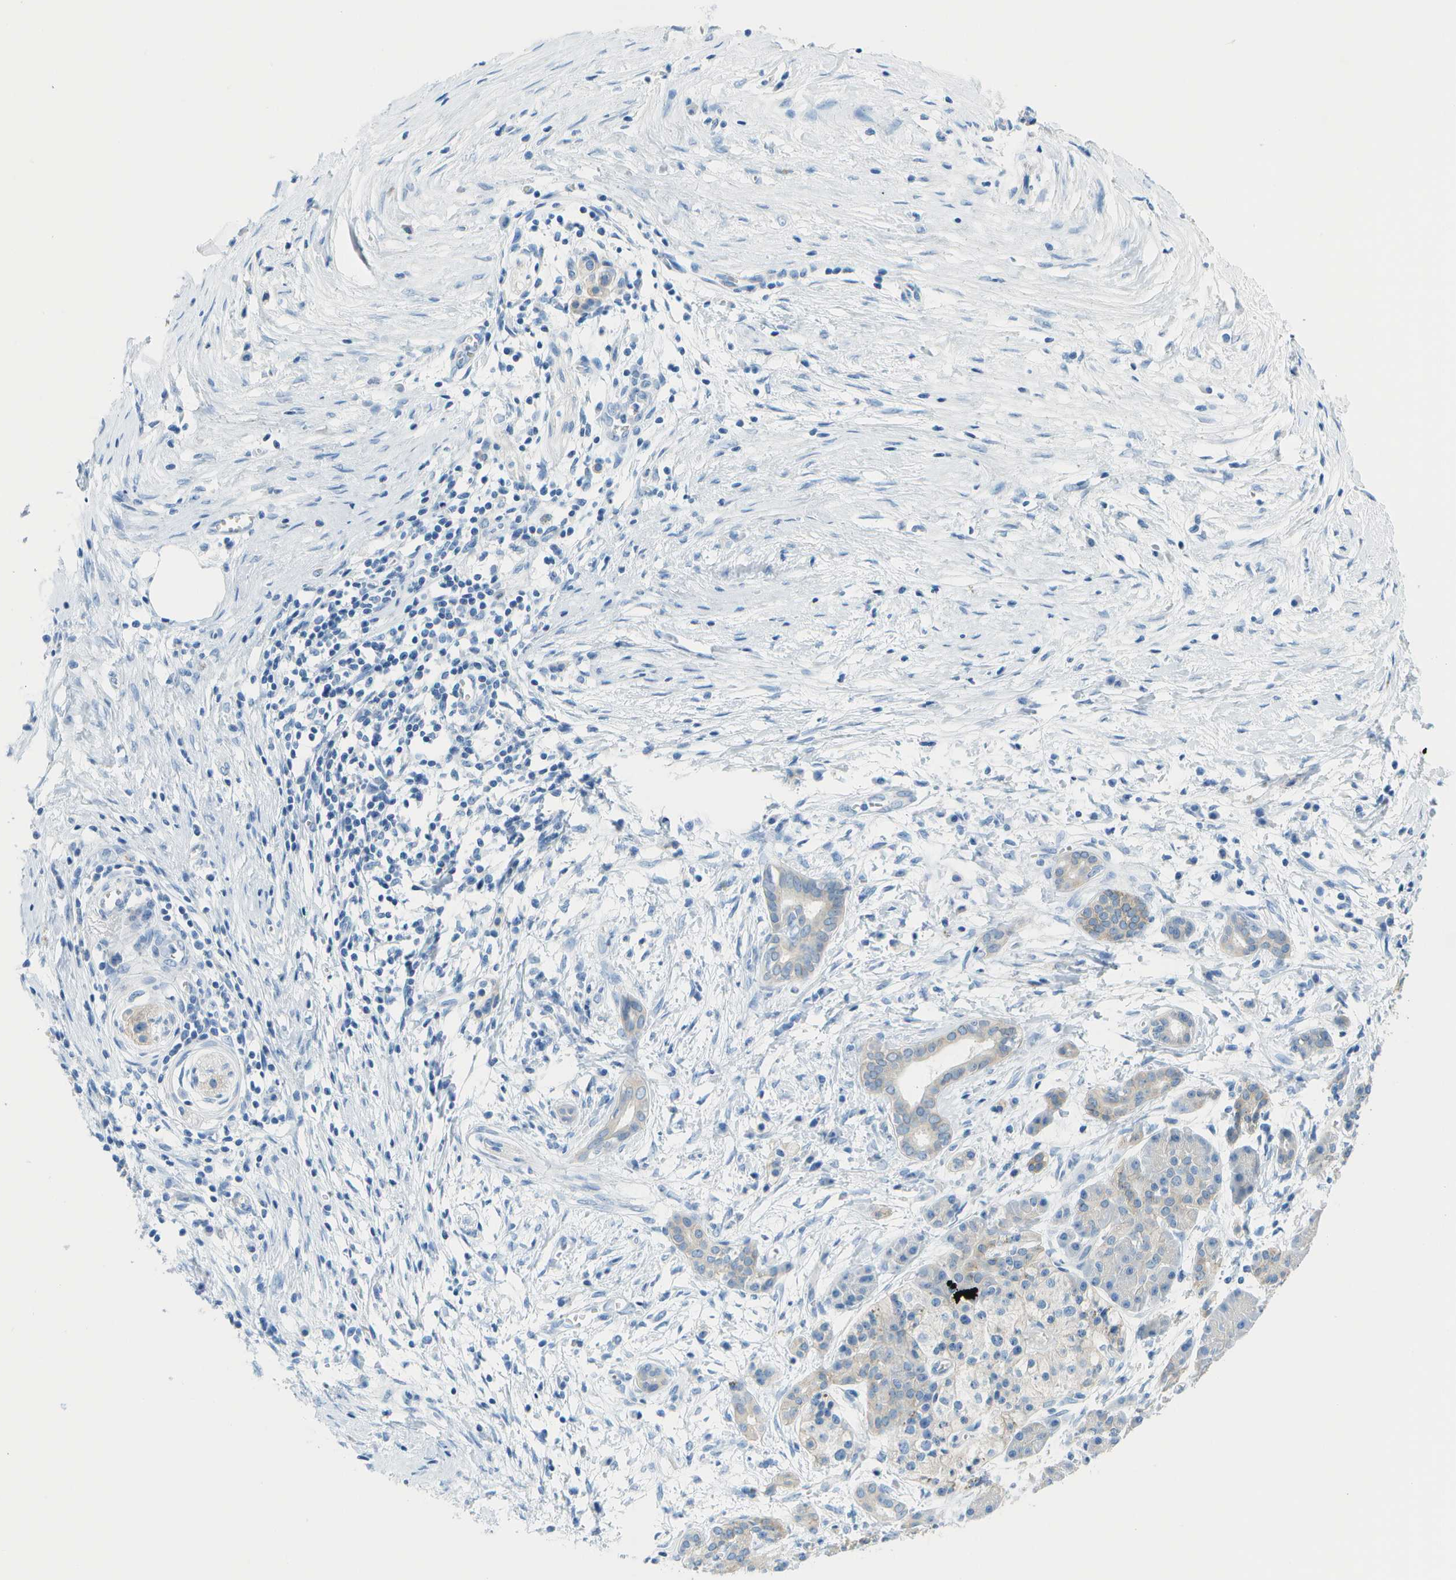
{"staining": {"intensity": "negative", "quantity": "none", "location": "none"}, "tissue": "pancreatic cancer", "cell_type": "Tumor cells", "image_type": "cancer", "snomed": [{"axis": "morphology", "description": "Adenocarcinoma, NOS"}, {"axis": "topography", "description": "Pancreas"}], "caption": "The immunohistochemistry image has no significant staining in tumor cells of adenocarcinoma (pancreatic) tissue.", "gene": "CD46", "patient": {"sex": "female", "age": 70}}